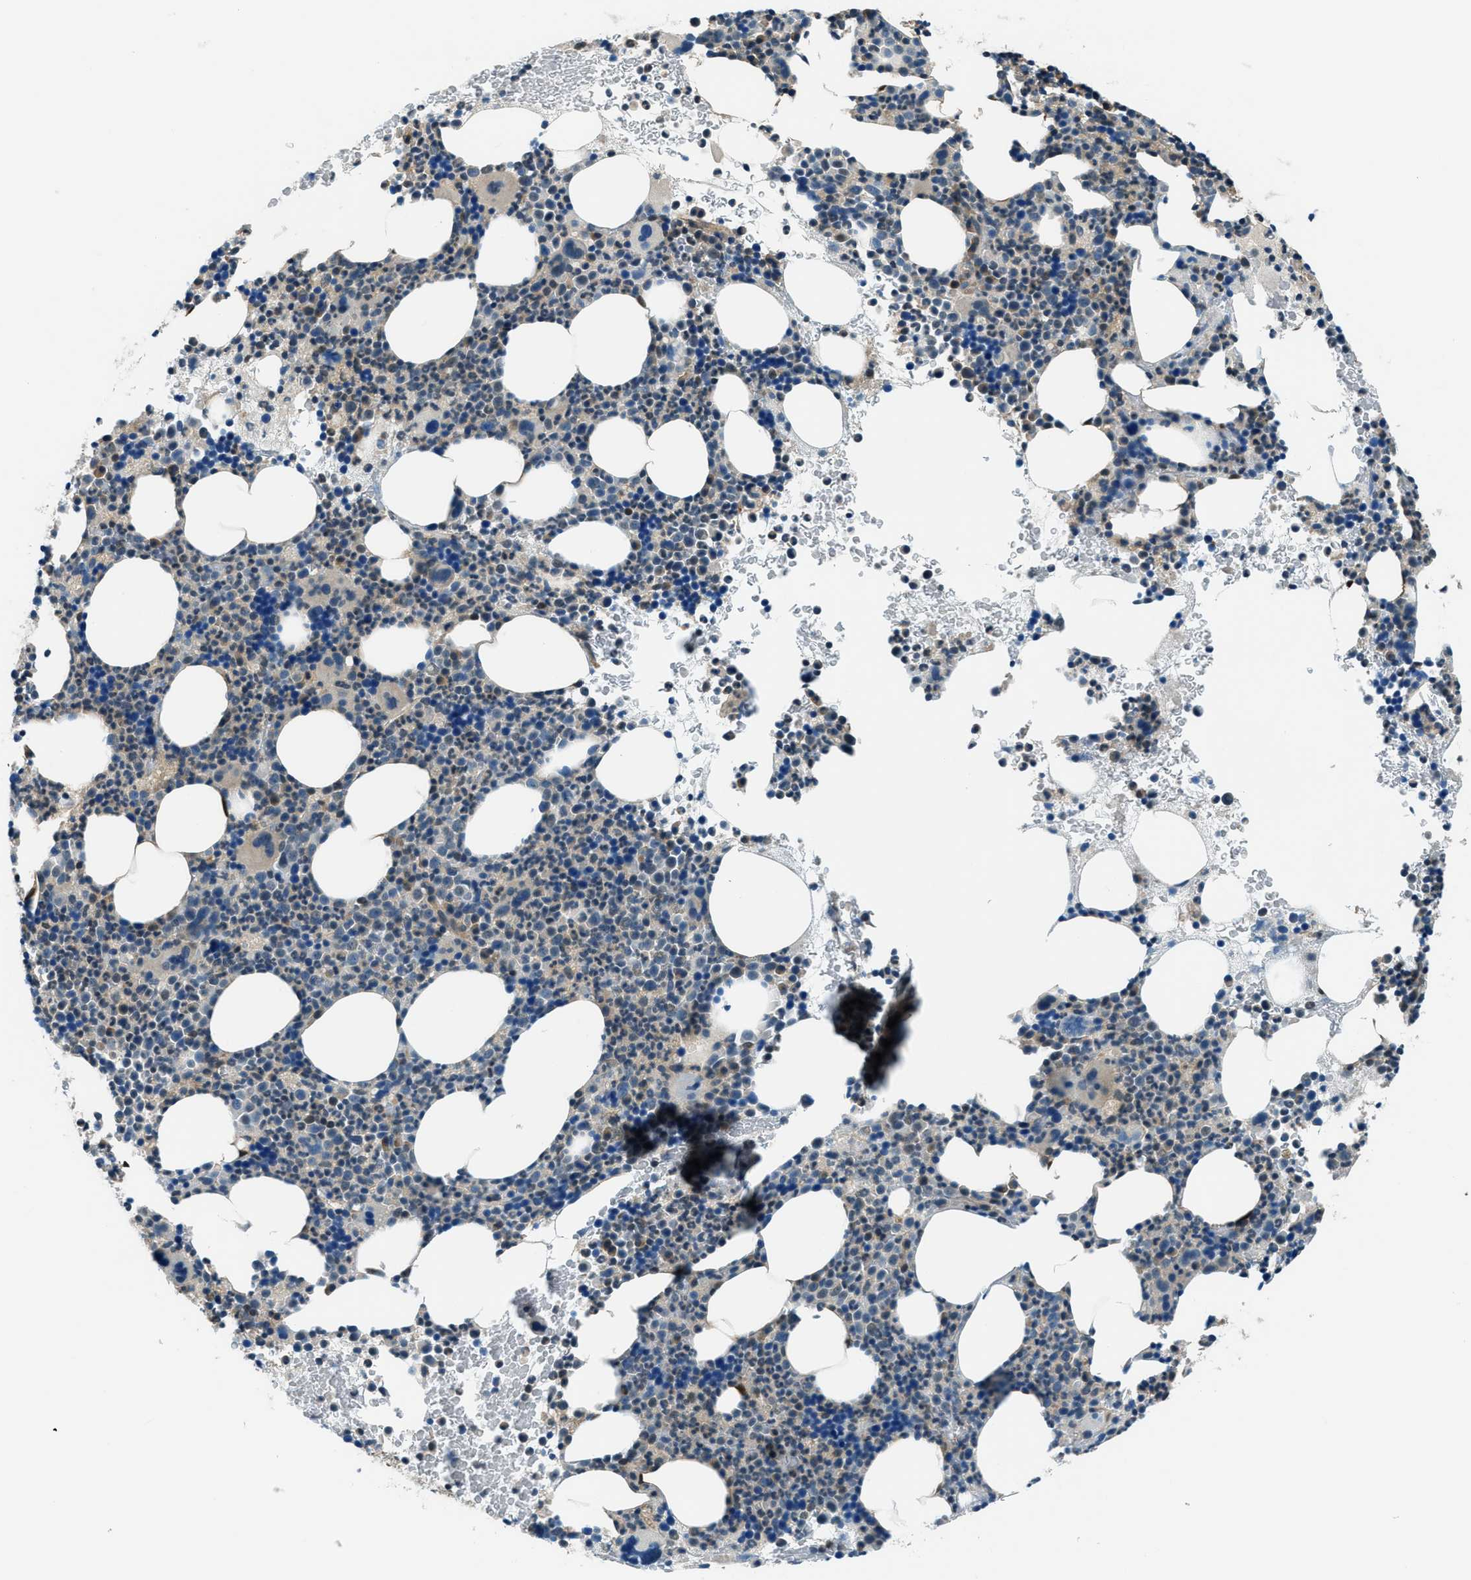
{"staining": {"intensity": "moderate", "quantity": "<25%", "location": "cytoplasmic/membranous"}, "tissue": "bone marrow", "cell_type": "Hematopoietic cells", "image_type": "normal", "snomed": [{"axis": "morphology", "description": "Normal tissue, NOS"}, {"axis": "morphology", "description": "Inflammation, NOS"}, {"axis": "topography", "description": "Bone marrow"}], "caption": "Bone marrow stained with DAB (3,3'-diaminobenzidine) IHC displays low levels of moderate cytoplasmic/membranous positivity in about <25% of hematopoietic cells.", "gene": "HEBP2", "patient": {"sex": "male", "age": 73}}